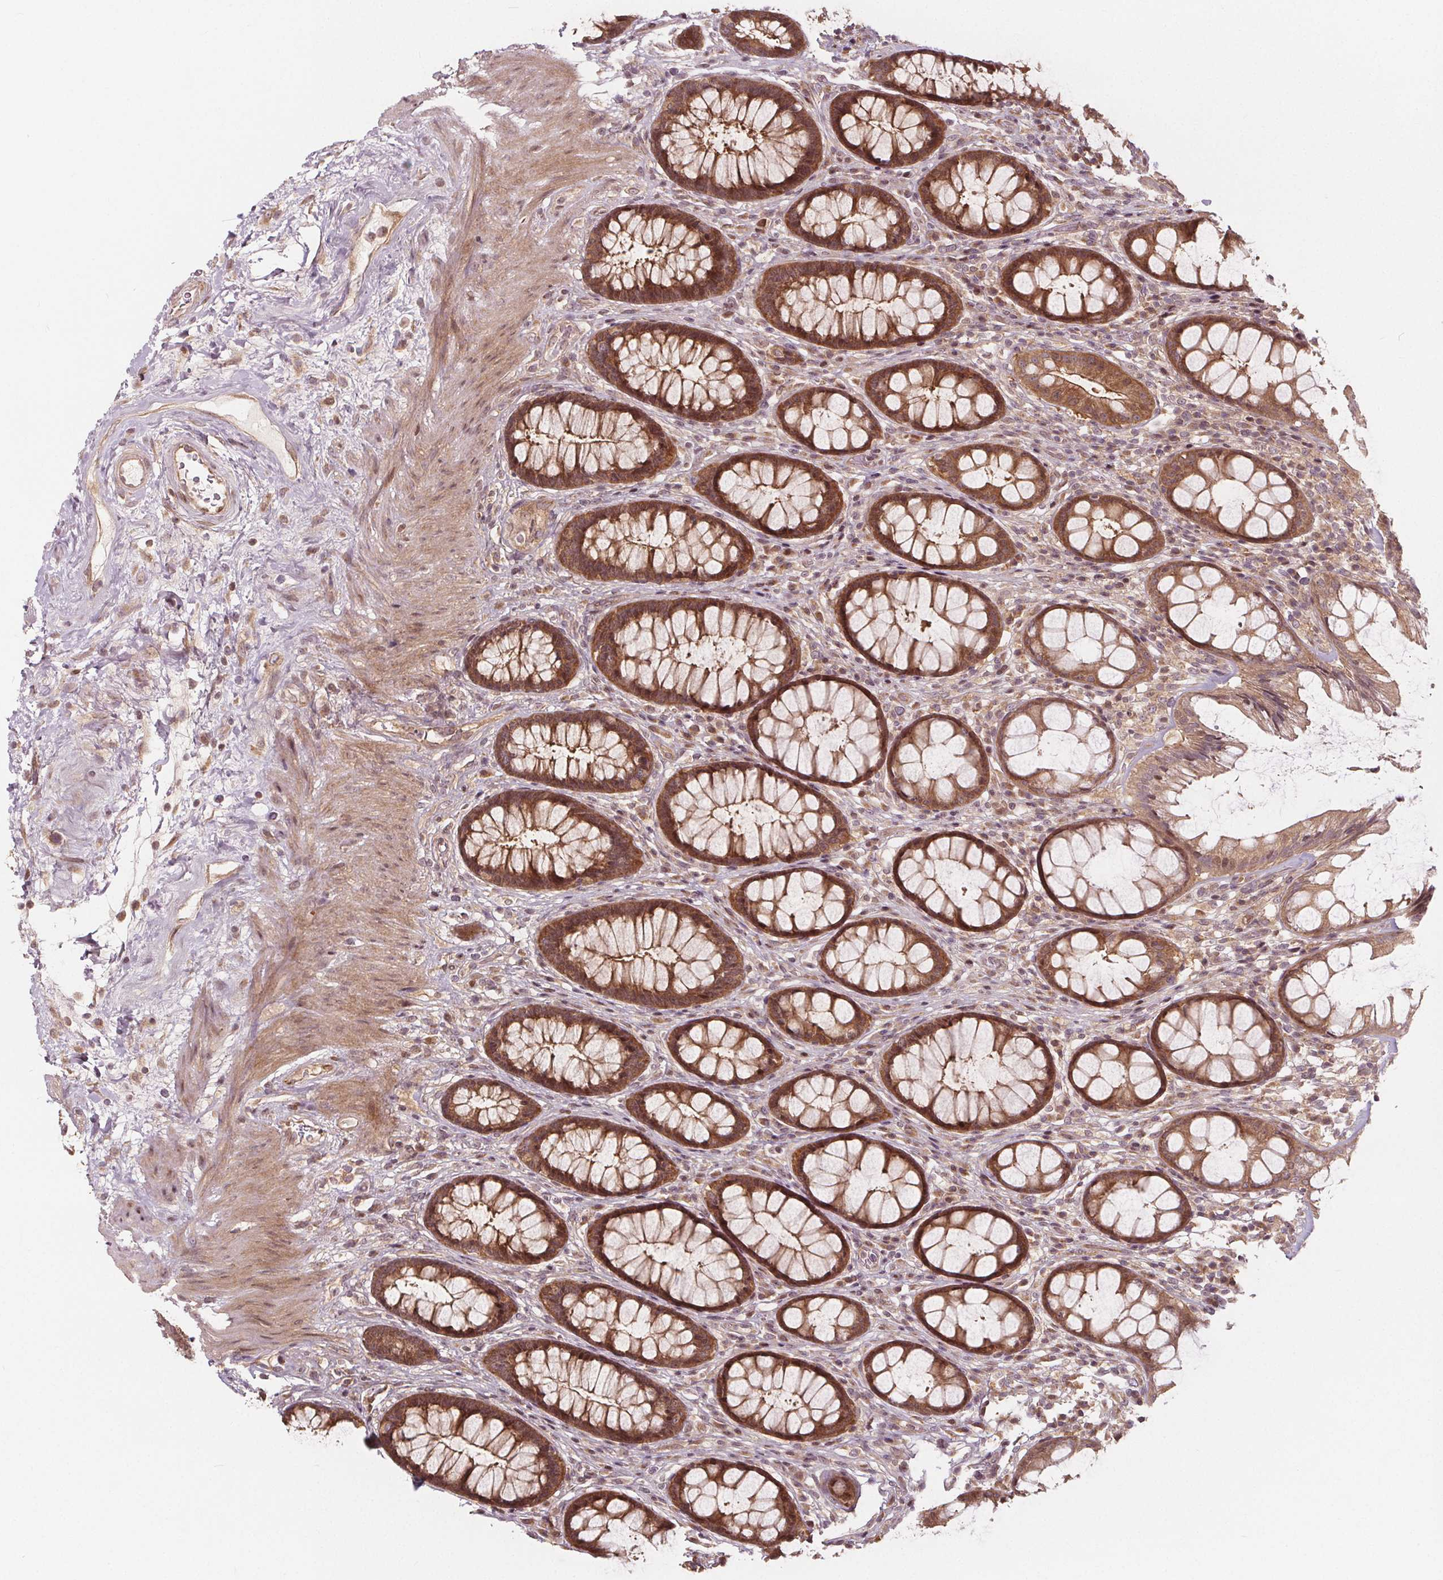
{"staining": {"intensity": "moderate", "quantity": ">75%", "location": "cytoplasmic/membranous"}, "tissue": "rectum", "cell_type": "Glandular cells", "image_type": "normal", "snomed": [{"axis": "morphology", "description": "Normal tissue, NOS"}, {"axis": "topography", "description": "Rectum"}], "caption": "Glandular cells display moderate cytoplasmic/membranous expression in approximately >75% of cells in unremarkable rectum. (IHC, brightfield microscopy, high magnification).", "gene": "AKT1S1", "patient": {"sex": "male", "age": 72}}